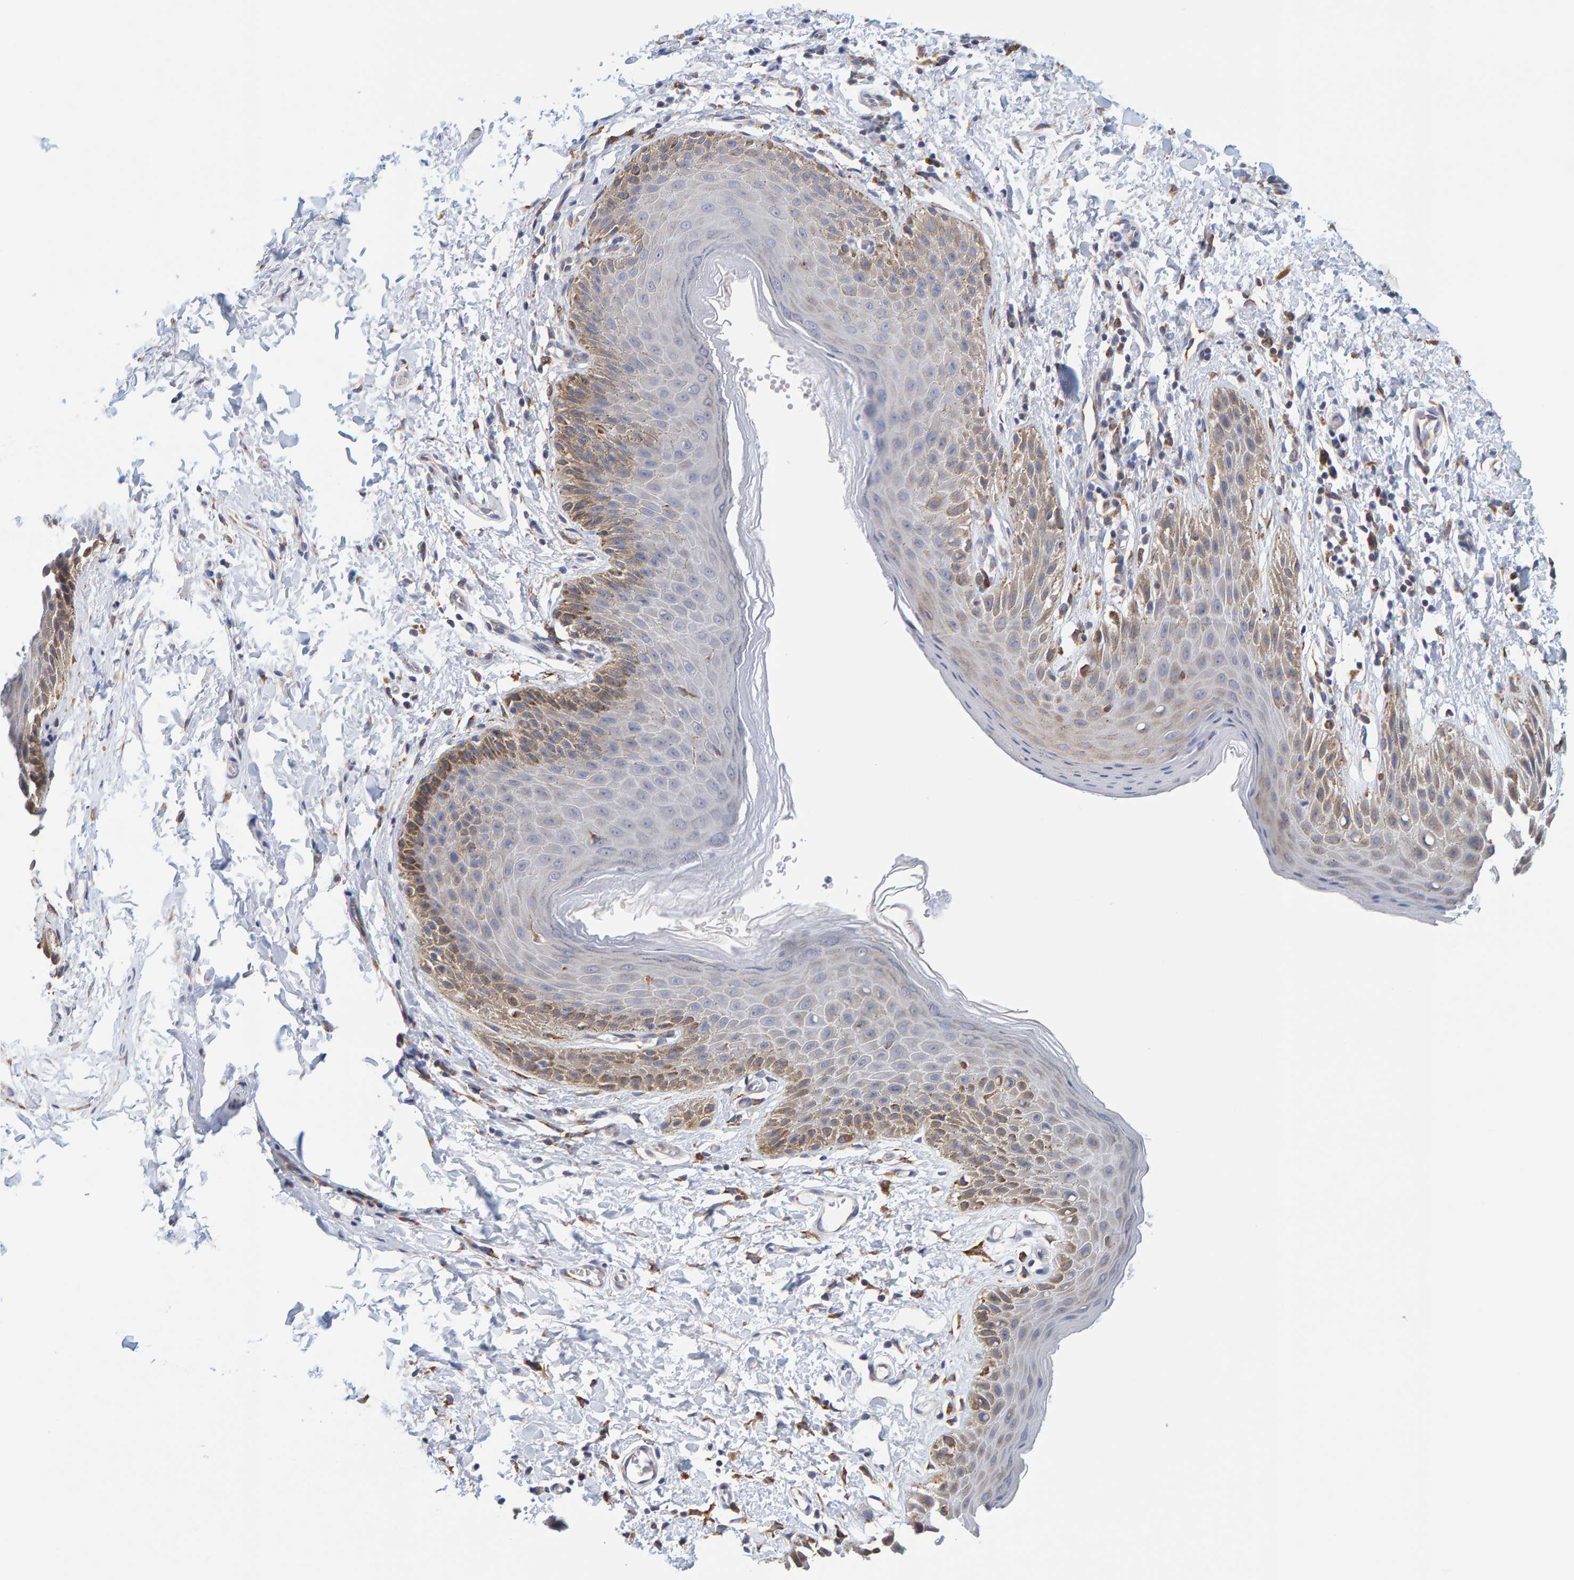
{"staining": {"intensity": "moderate", "quantity": "<25%", "location": "cytoplasmic/membranous"}, "tissue": "skin", "cell_type": "Epidermal cells", "image_type": "normal", "snomed": [{"axis": "morphology", "description": "Normal tissue, NOS"}, {"axis": "topography", "description": "Anal"}, {"axis": "topography", "description": "Peripheral nerve tissue"}], "caption": "Protein staining reveals moderate cytoplasmic/membranous positivity in approximately <25% of epidermal cells in benign skin. (DAB (3,3'-diaminobenzidine) = brown stain, brightfield microscopy at high magnification).", "gene": "SGPL1", "patient": {"sex": "male", "age": 44}}